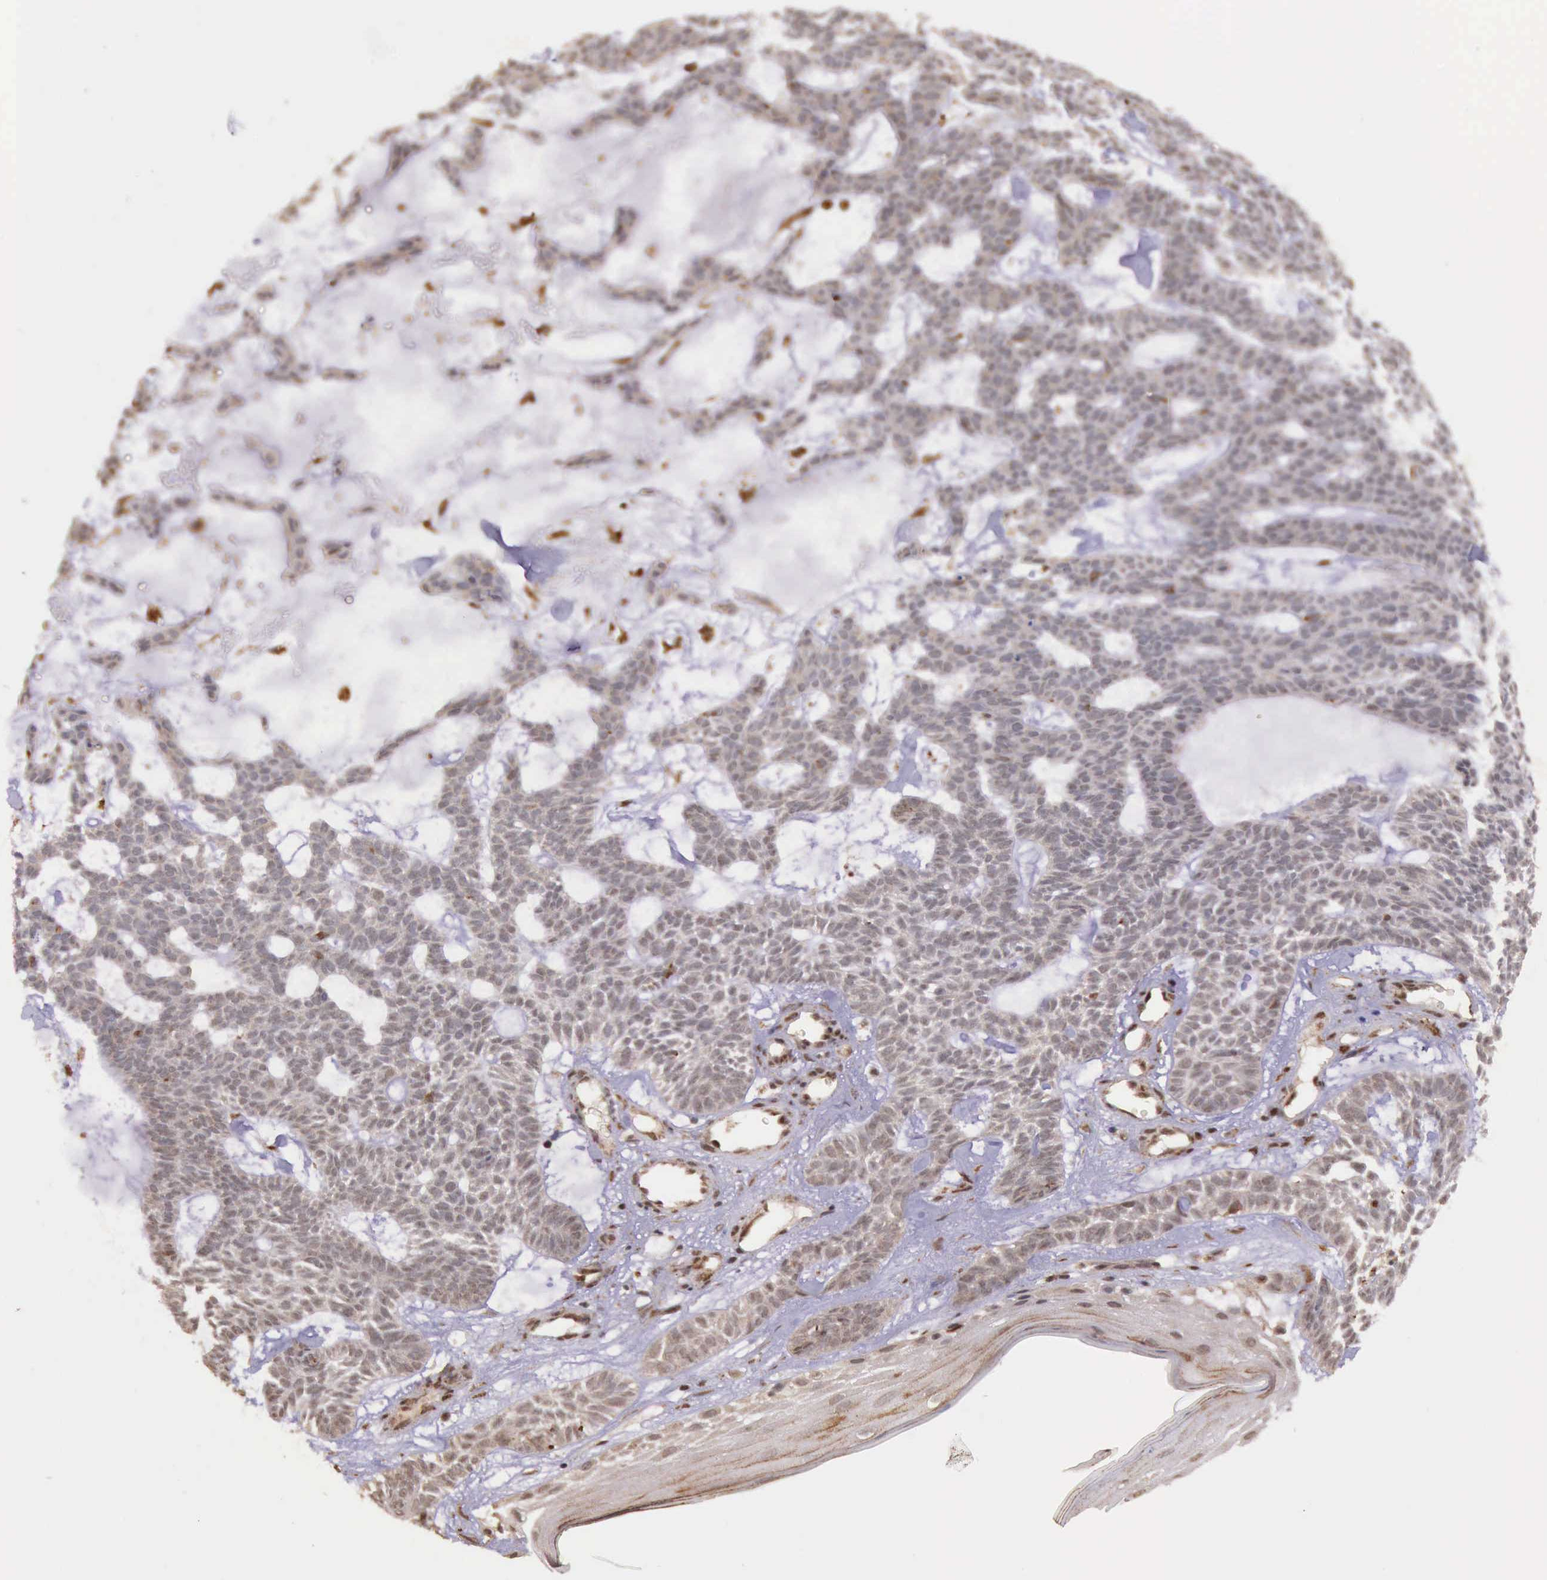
{"staining": {"intensity": "weak", "quantity": "25%-75%", "location": "cytoplasmic/membranous"}, "tissue": "skin cancer", "cell_type": "Tumor cells", "image_type": "cancer", "snomed": [{"axis": "morphology", "description": "Basal cell carcinoma"}, {"axis": "topography", "description": "Skin"}], "caption": "Weak cytoplasmic/membranous positivity is appreciated in about 25%-75% of tumor cells in skin cancer (basal cell carcinoma).", "gene": "ARMCX3", "patient": {"sex": "male", "age": 75}}